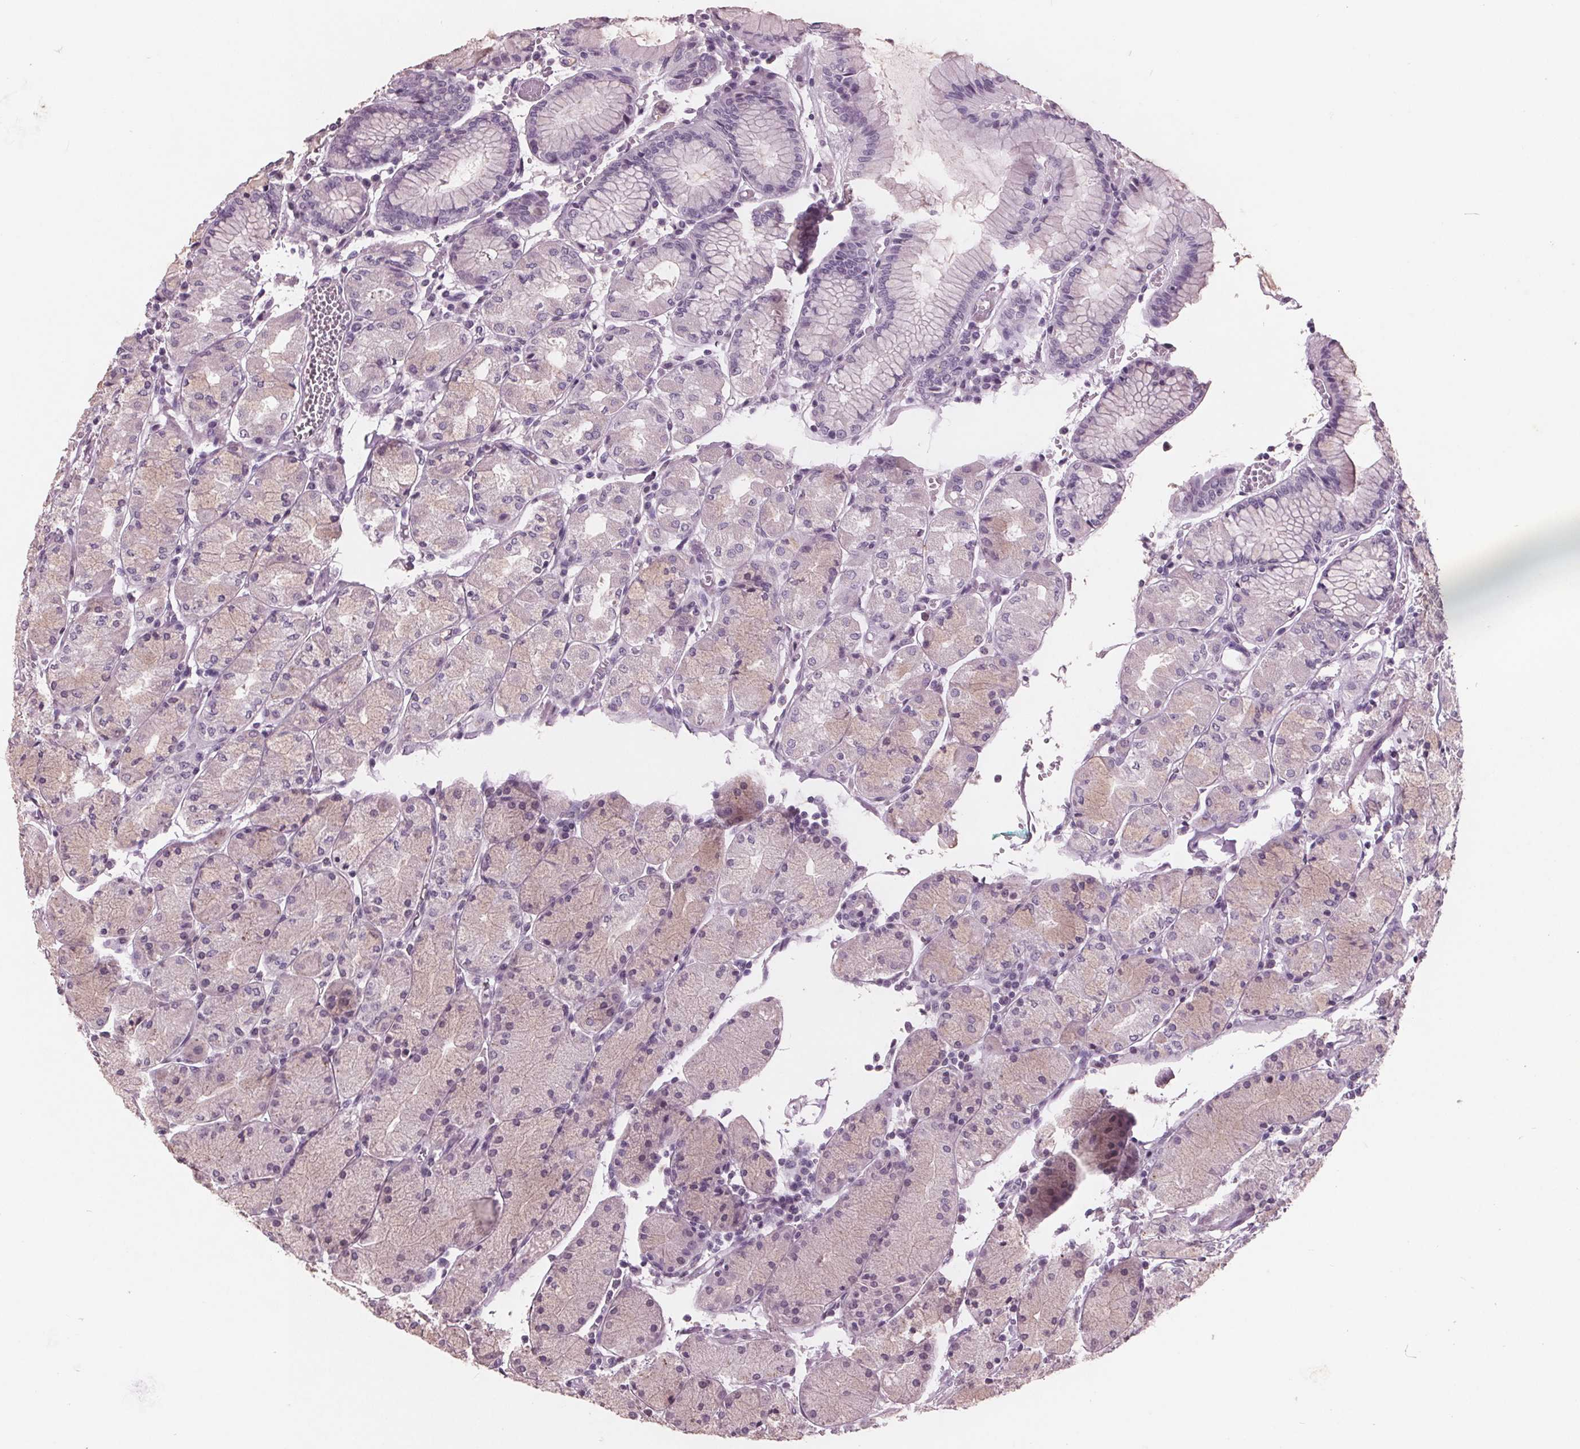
{"staining": {"intensity": "strong", "quantity": "<25%", "location": "cytoplasmic/membranous"}, "tissue": "stomach", "cell_type": "Glandular cells", "image_type": "normal", "snomed": [{"axis": "morphology", "description": "Normal tissue, NOS"}, {"axis": "topography", "description": "Stomach, upper"}], "caption": "Immunohistochemical staining of normal human stomach reveals medium levels of strong cytoplasmic/membranous positivity in about <25% of glandular cells. The staining was performed using DAB (3,3'-diaminobenzidine) to visualize the protein expression in brown, while the nuclei were stained in blue with hematoxylin (Magnification: 20x).", "gene": "PTPN14", "patient": {"sex": "male", "age": 69}}